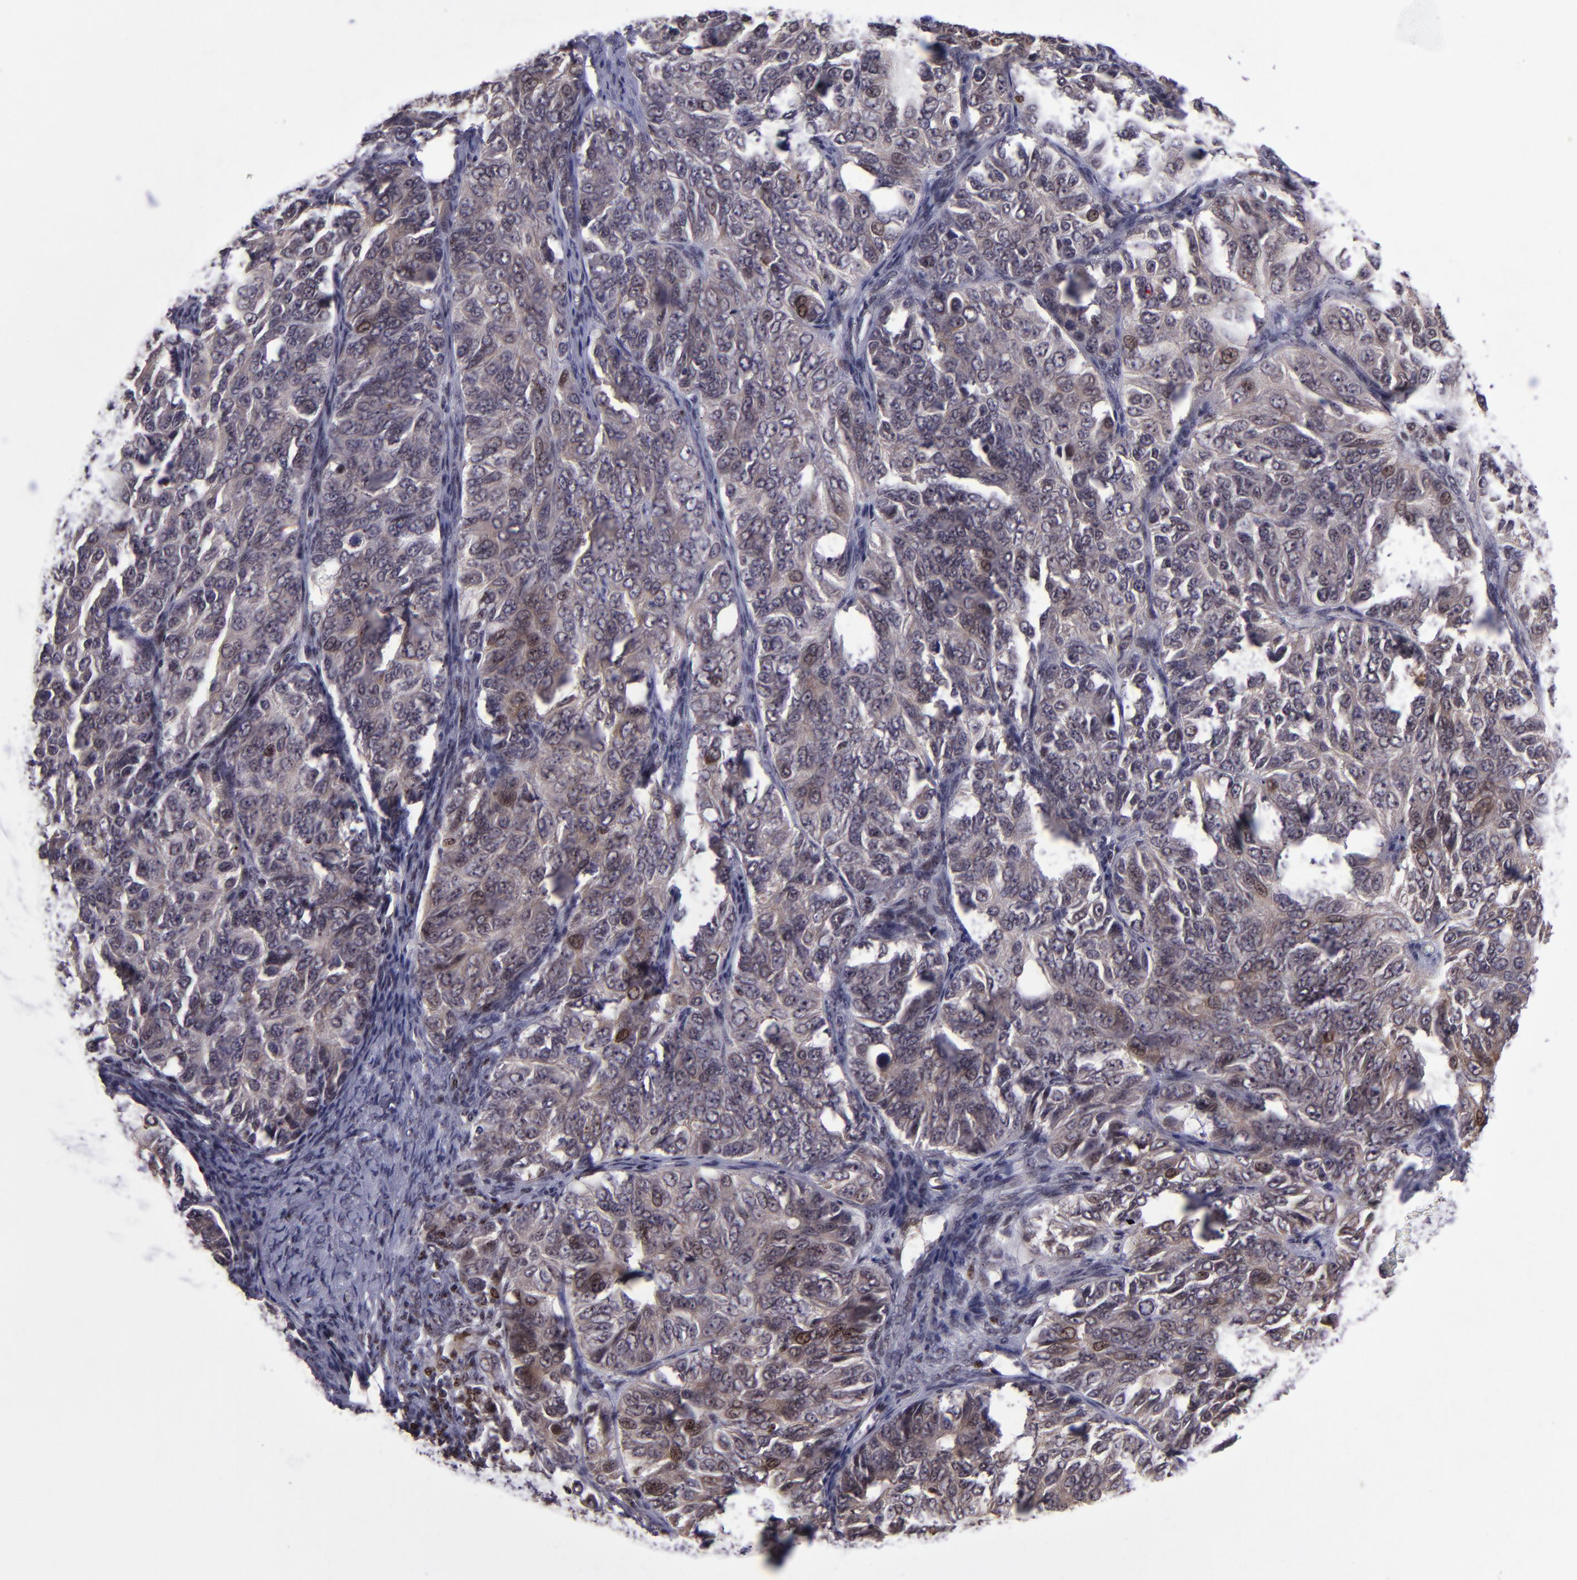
{"staining": {"intensity": "moderate", "quantity": ">75%", "location": "nuclear"}, "tissue": "ovarian cancer", "cell_type": "Tumor cells", "image_type": "cancer", "snomed": [{"axis": "morphology", "description": "Carcinoma, endometroid"}, {"axis": "topography", "description": "Ovary"}], "caption": "Tumor cells demonstrate medium levels of moderate nuclear positivity in approximately >75% of cells in human ovarian cancer (endometroid carcinoma). (DAB IHC with brightfield microscopy, high magnification).", "gene": "PCNX4", "patient": {"sex": "female", "age": 51}}